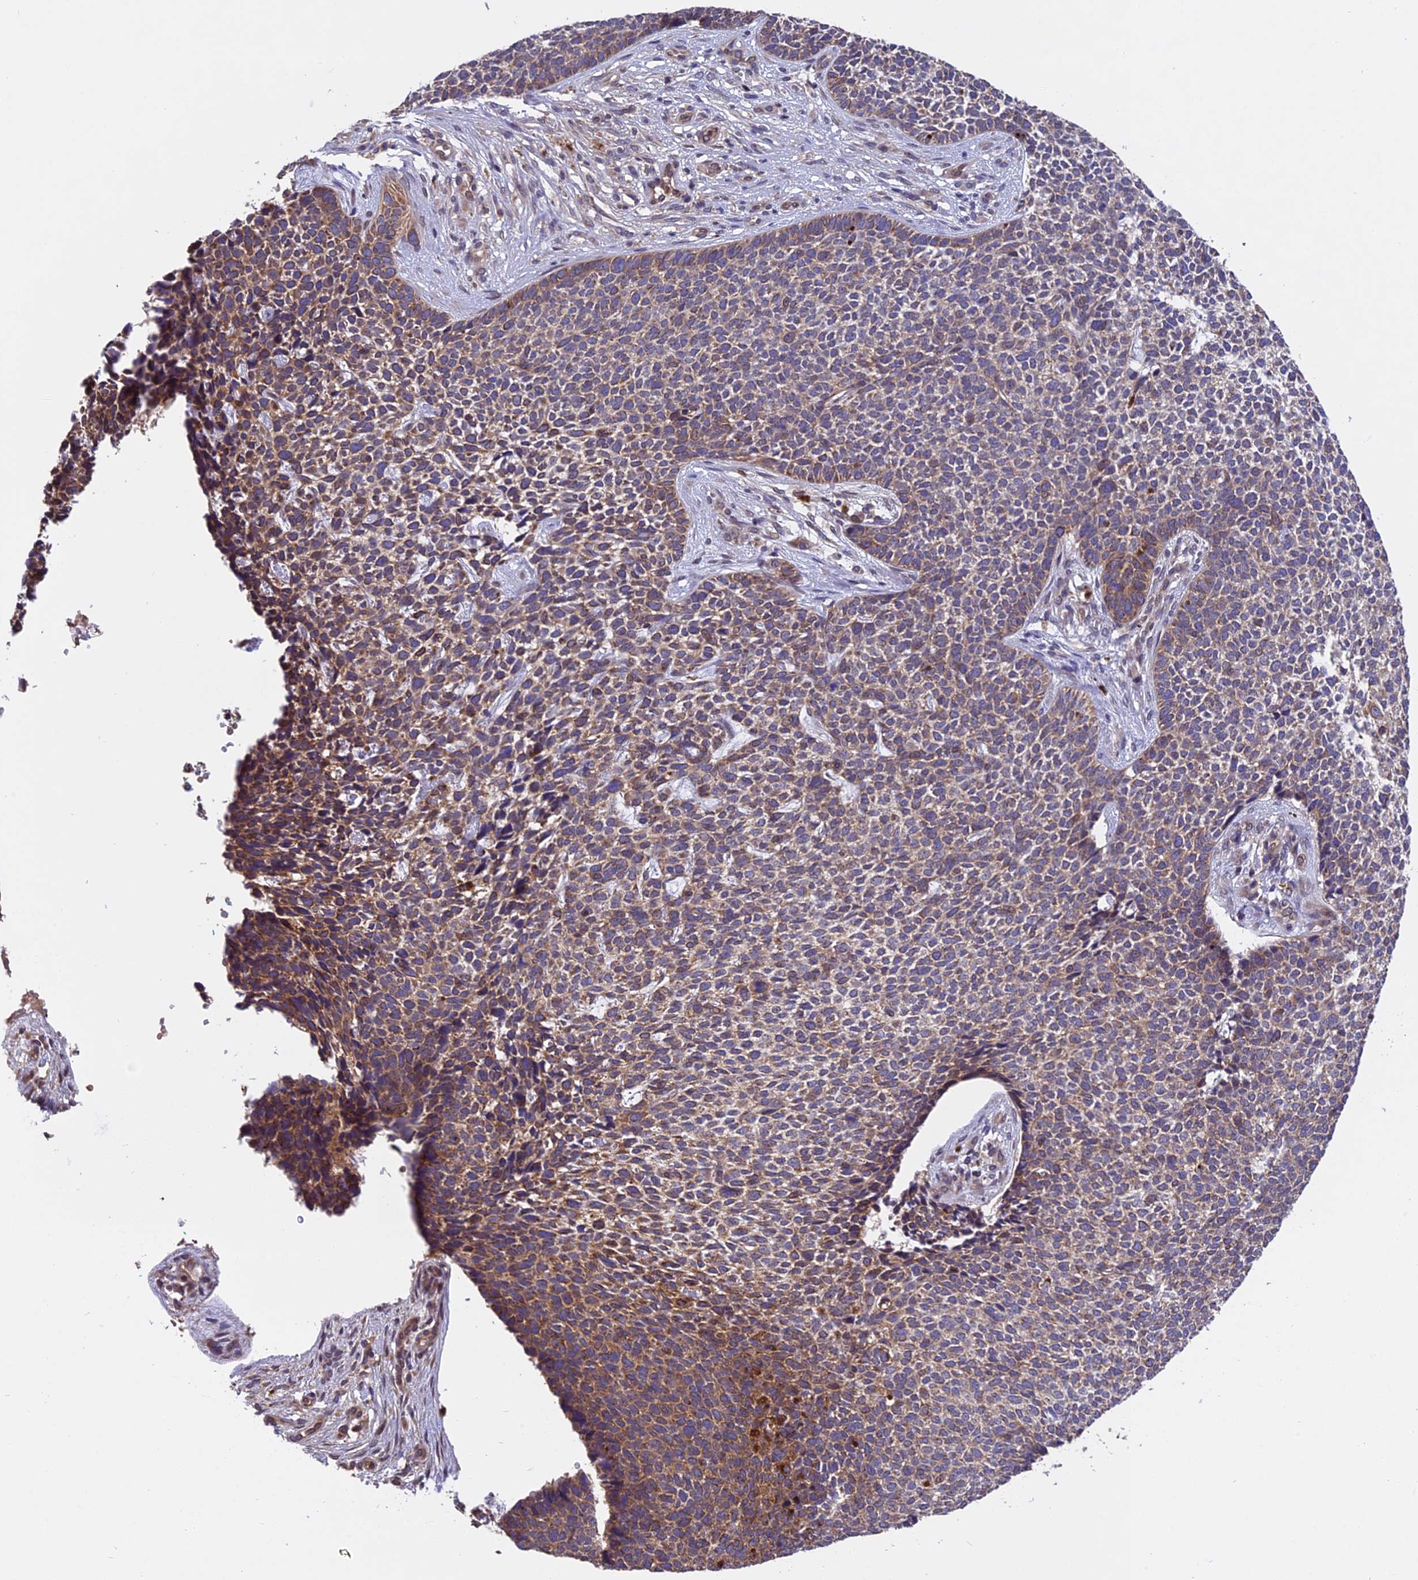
{"staining": {"intensity": "moderate", "quantity": ">75%", "location": "cytoplasmic/membranous"}, "tissue": "skin cancer", "cell_type": "Tumor cells", "image_type": "cancer", "snomed": [{"axis": "morphology", "description": "Basal cell carcinoma"}, {"axis": "topography", "description": "Skin"}], "caption": "Skin cancer (basal cell carcinoma) stained with DAB immunohistochemistry (IHC) reveals medium levels of moderate cytoplasmic/membranous positivity in approximately >75% of tumor cells. (brown staining indicates protein expression, while blue staining denotes nuclei).", "gene": "CHMP2A", "patient": {"sex": "female", "age": 84}}